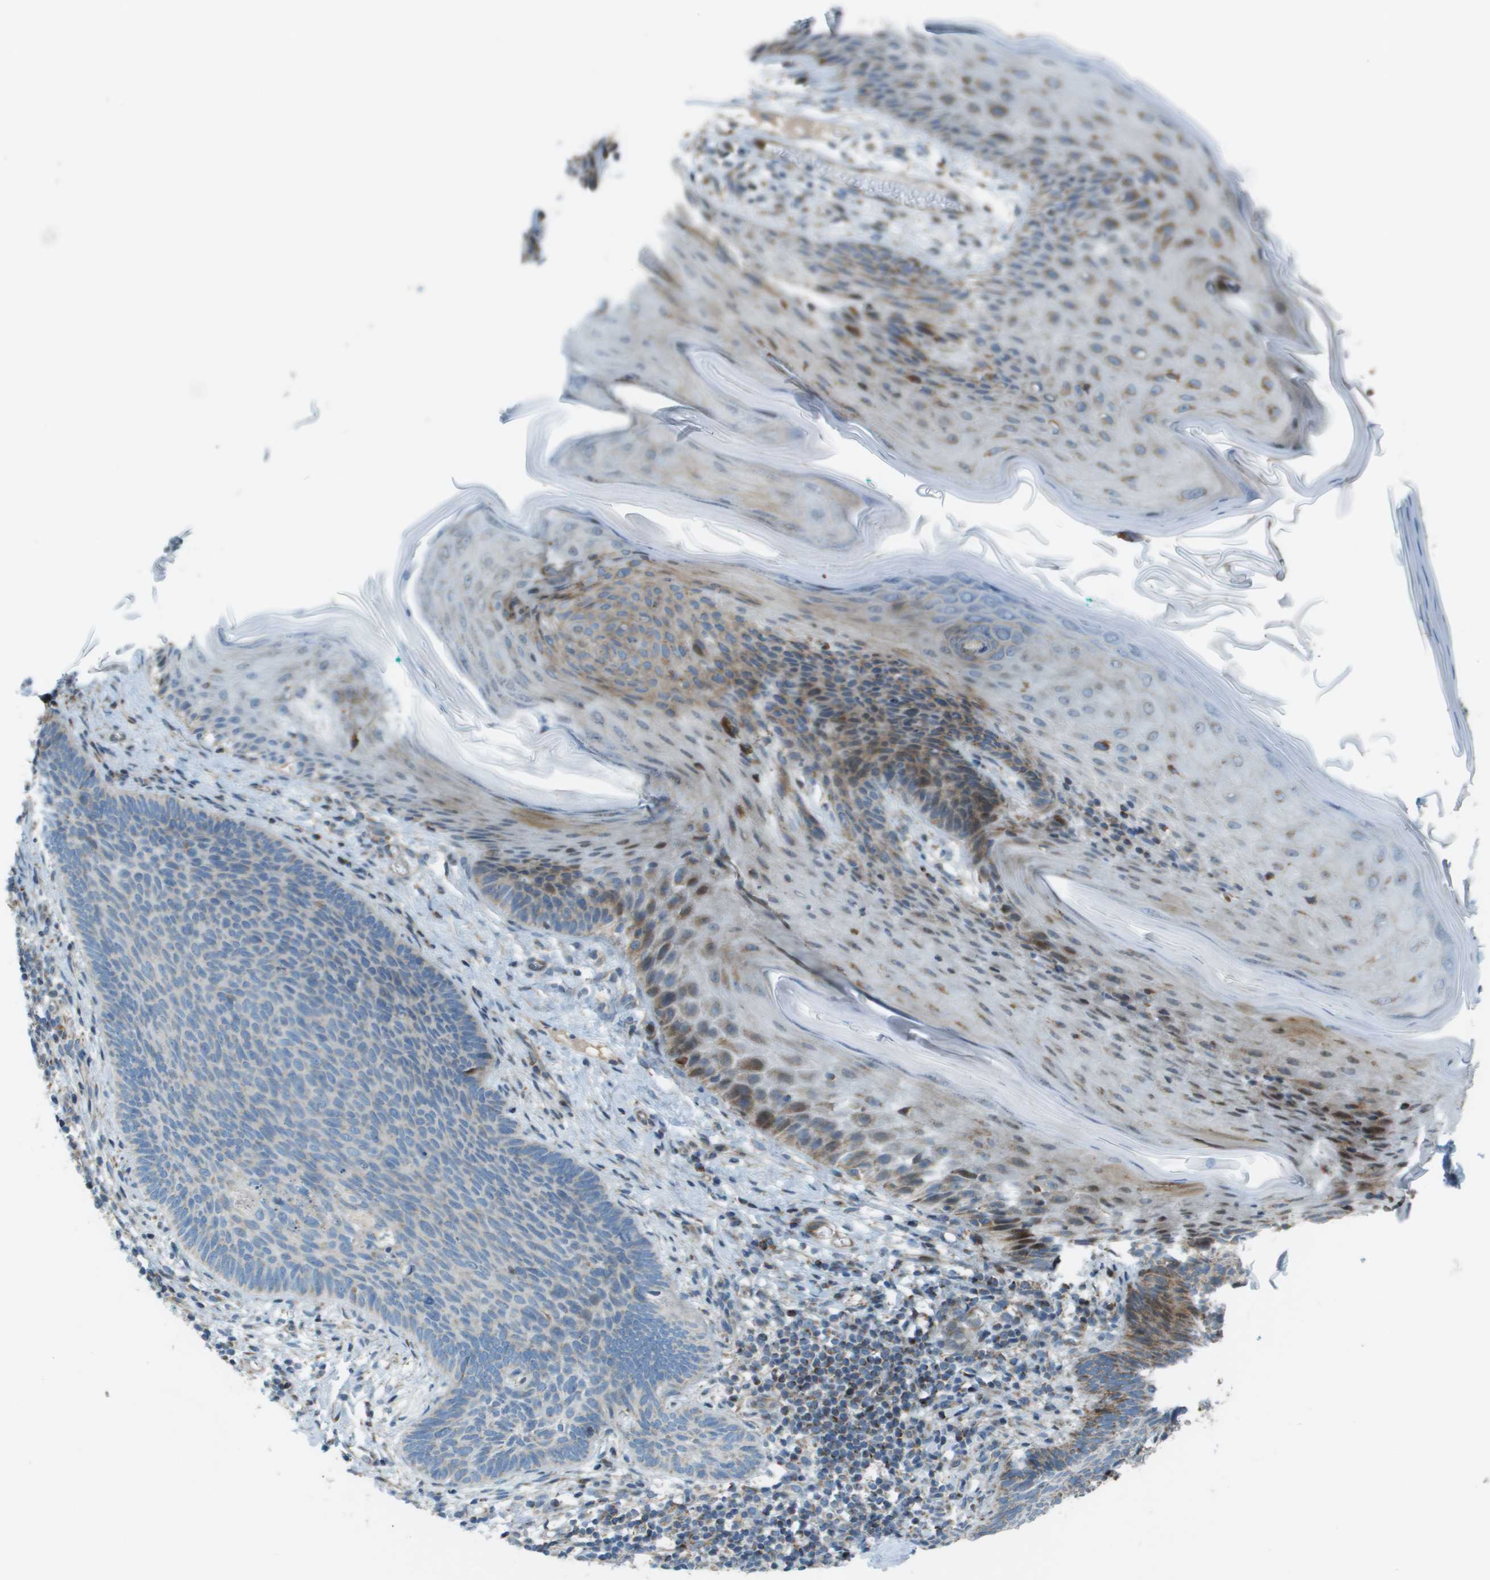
{"staining": {"intensity": "negative", "quantity": "none", "location": "none"}, "tissue": "skin cancer", "cell_type": "Tumor cells", "image_type": "cancer", "snomed": [{"axis": "morphology", "description": "Basal cell carcinoma"}, {"axis": "topography", "description": "Skin"}], "caption": "An image of human skin cancer is negative for staining in tumor cells.", "gene": "MGAT3", "patient": {"sex": "male", "age": 60}}